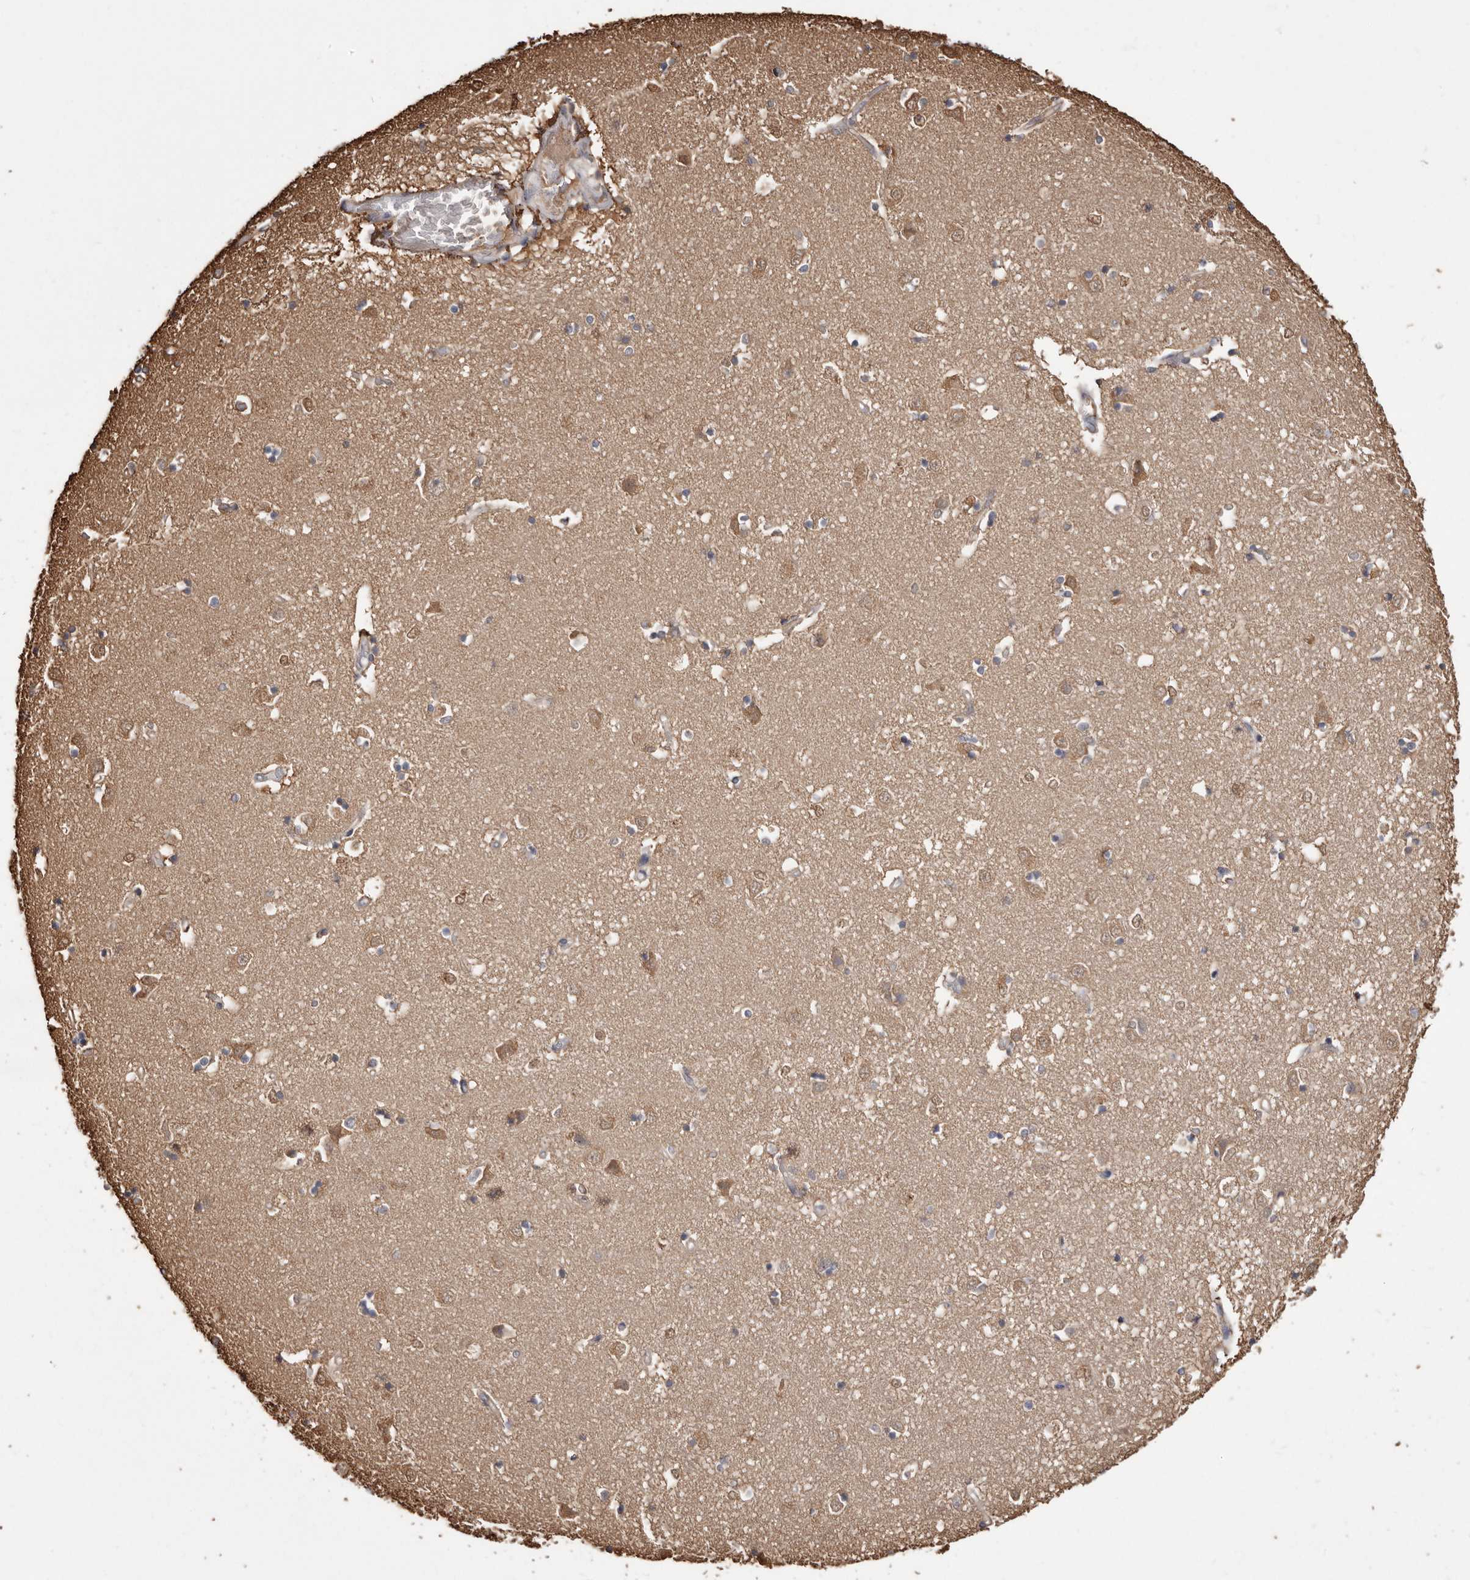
{"staining": {"intensity": "weak", "quantity": "<25%", "location": "cytoplasmic/membranous"}, "tissue": "caudate", "cell_type": "Glial cells", "image_type": "normal", "snomed": [{"axis": "morphology", "description": "Normal tissue, NOS"}, {"axis": "topography", "description": "Lateral ventricle wall"}], "caption": "Image shows no significant protein positivity in glial cells of unremarkable caudate.", "gene": "PKM", "patient": {"sex": "male", "age": 45}}